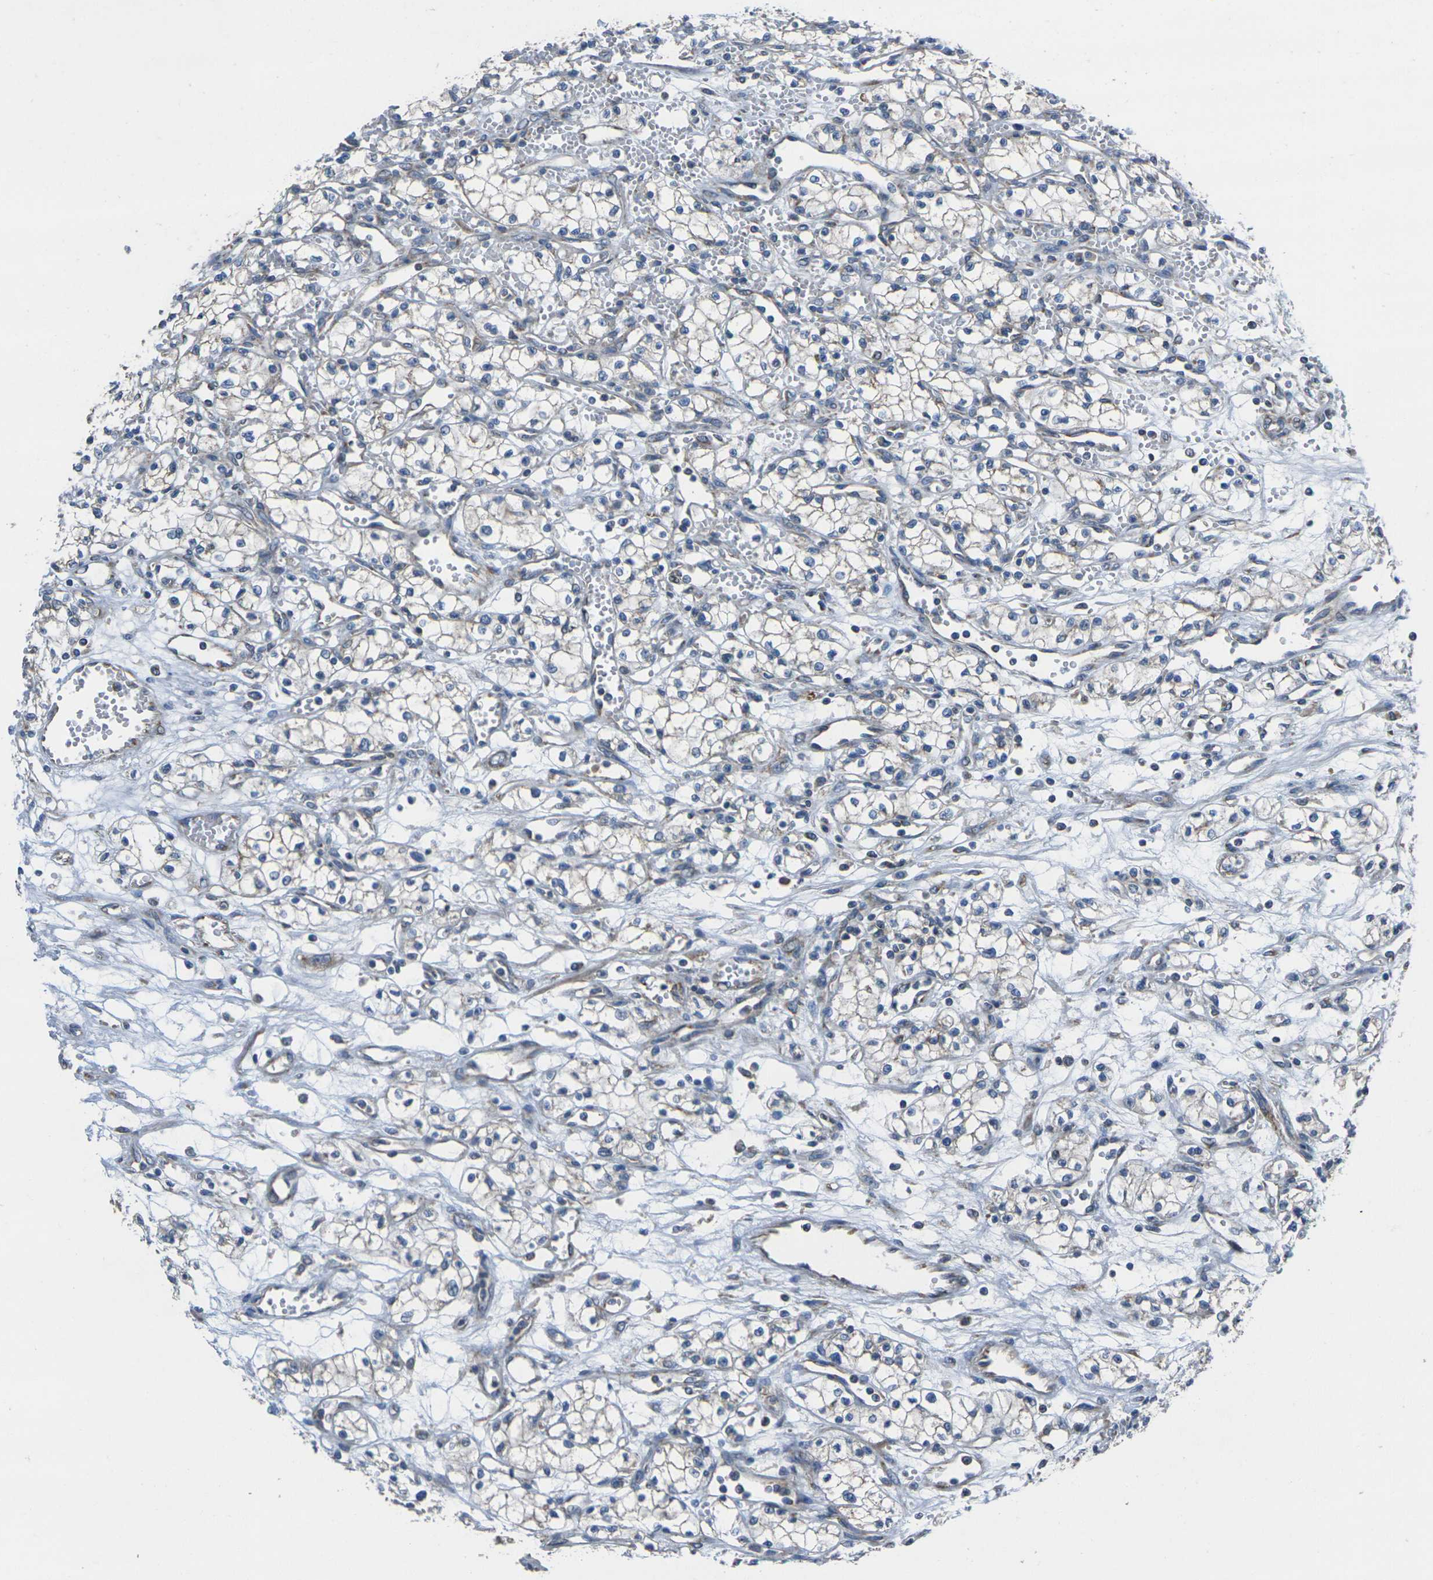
{"staining": {"intensity": "negative", "quantity": "none", "location": "none"}, "tissue": "renal cancer", "cell_type": "Tumor cells", "image_type": "cancer", "snomed": [{"axis": "morphology", "description": "Normal tissue, NOS"}, {"axis": "morphology", "description": "Adenocarcinoma, NOS"}, {"axis": "topography", "description": "Kidney"}], "caption": "Tumor cells are negative for brown protein staining in renal cancer.", "gene": "TMEM120B", "patient": {"sex": "male", "age": 59}}